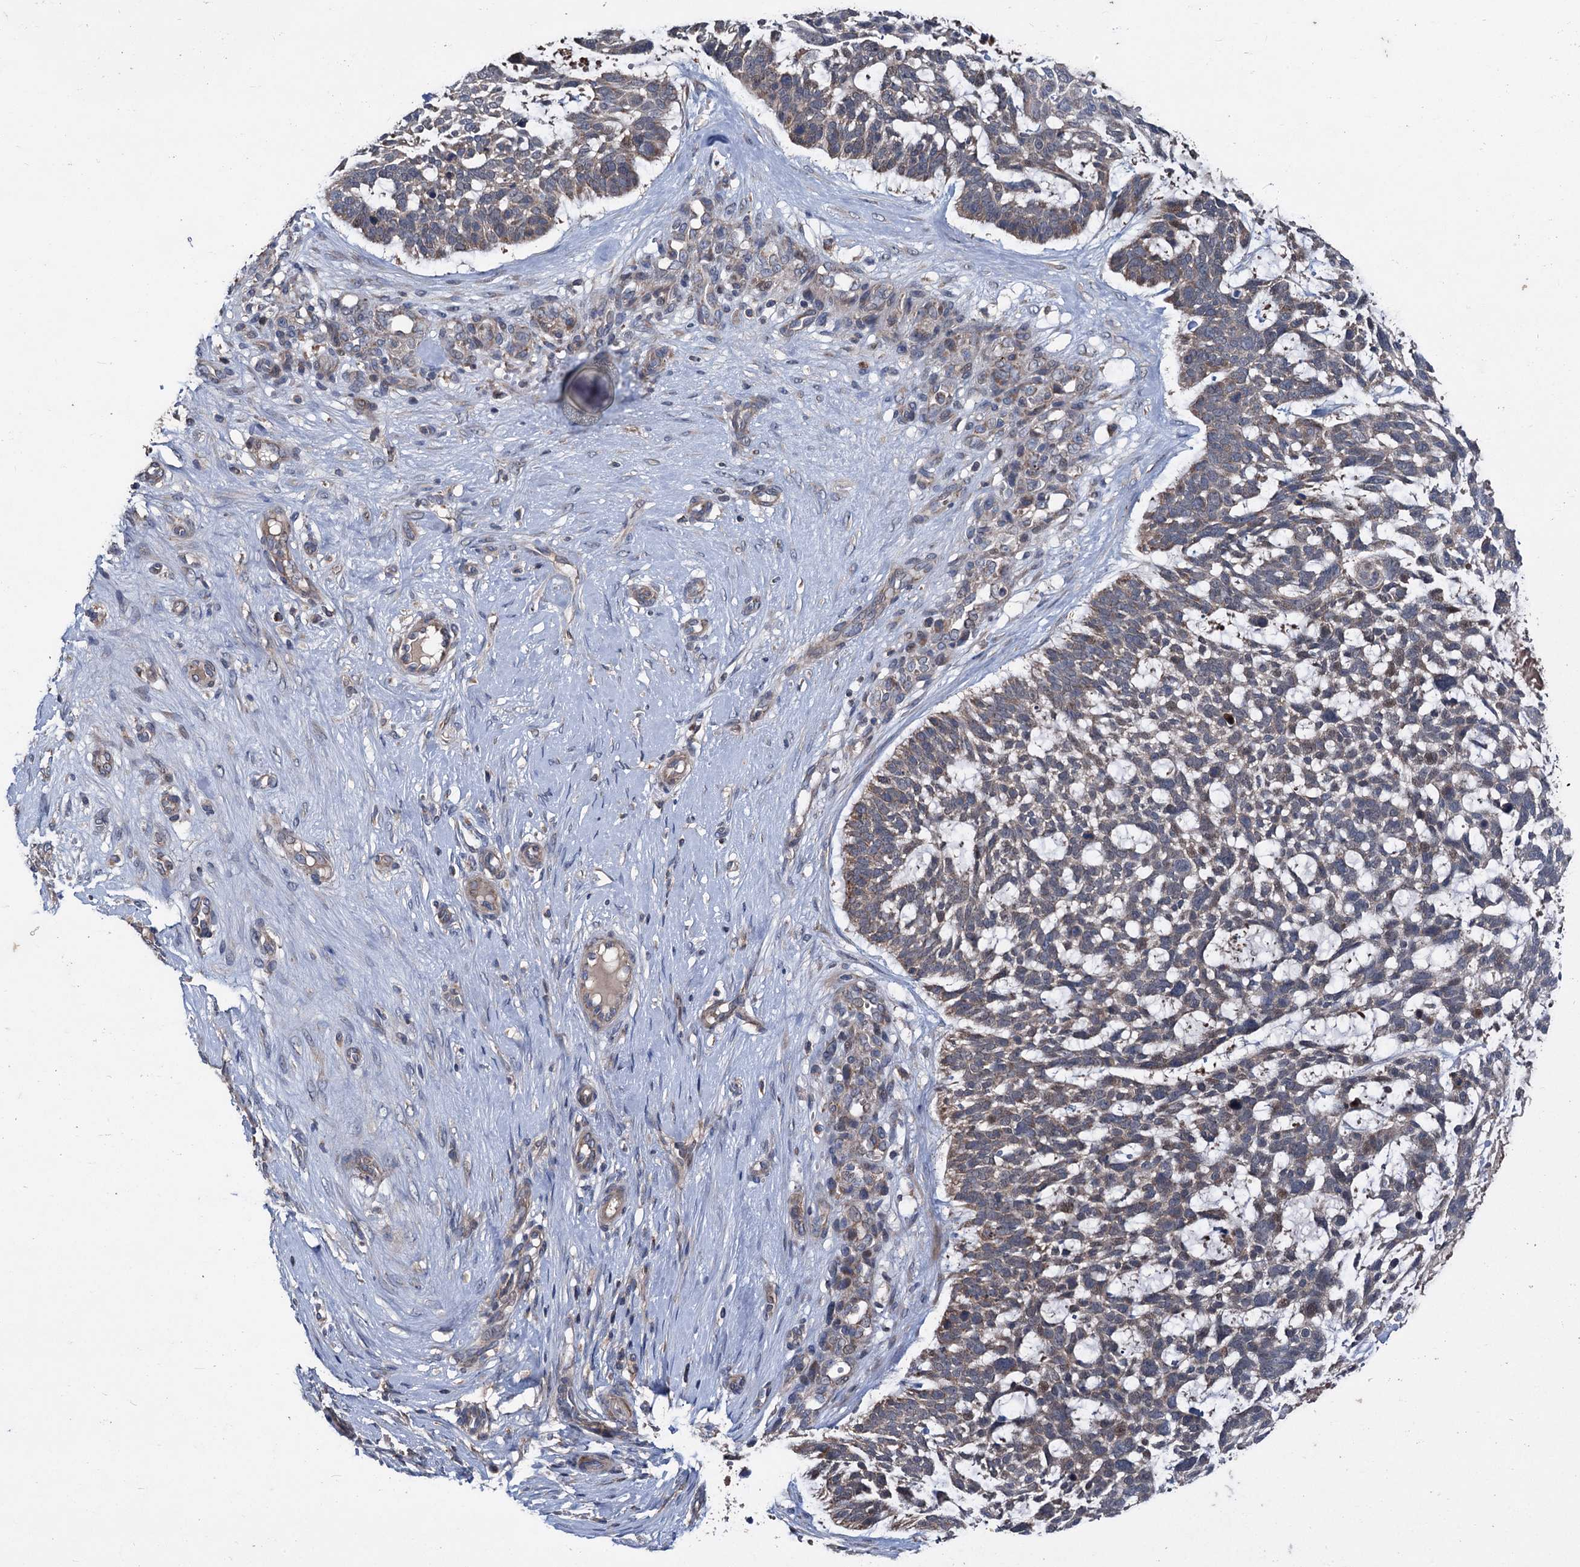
{"staining": {"intensity": "weak", "quantity": "25%-75%", "location": "cytoplasmic/membranous"}, "tissue": "skin cancer", "cell_type": "Tumor cells", "image_type": "cancer", "snomed": [{"axis": "morphology", "description": "Basal cell carcinoma"}, {"axis": "topography", "description": "Skin"}], "caption": "IHC of skin cancer demonstrates low levels of weak cytoplasmic/membranous staining in approximately 25%-75% of tumor cells. The staining is performed using DAB brown chromogen to label protein expression. The nuclei are counter-stained blue using hematoxylin.", "gene": "OTUB1", "patient": {"sex": "male", "age": 88}}